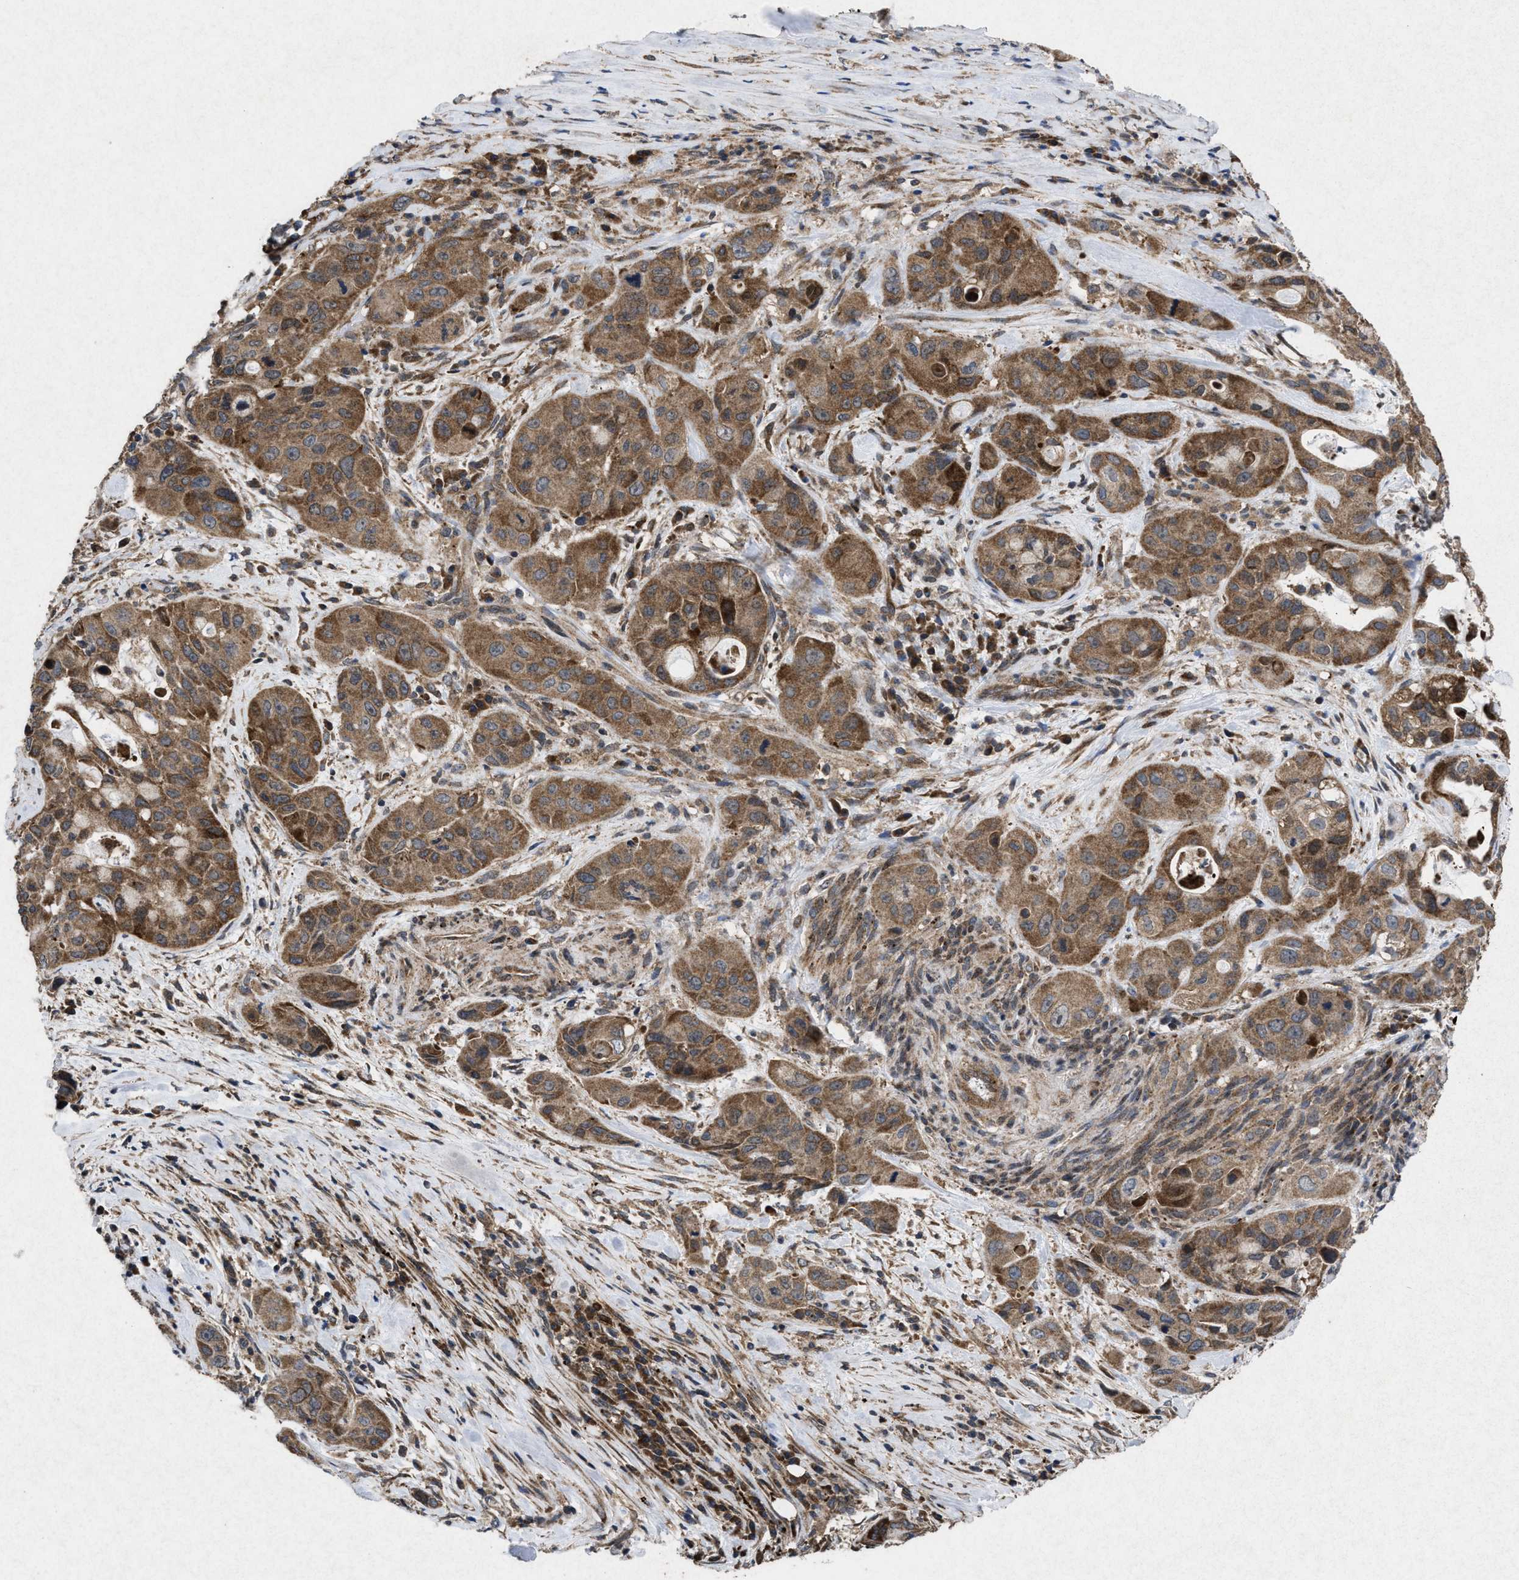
{"staining": {"intensity": "moderate", "quantity": ">75%", "location": "cytoplasmic/membranous"}, "tissue": "pancreatic cancer", "cell_type": "Tumor cells", "image_type": "cancer", "snomed": [{"axis": "morphology", "description": "Adenocarcinoma, NOS"}, {"axis": "topography", "description": "Pancreas"}], "caption": "The micrograph shows a brown stain indicating the presence of a protein in the cytoplasmic/membranous of tumor cells in pancreatic cancer. Using DAB (3,3'-diaminobenzidine) (brown) and hematoxylin (blue) stains, captured at high magnification using brightfield microscopy.", "gene": "MSI2", "patient": {"sex": "male", "age": 53}}